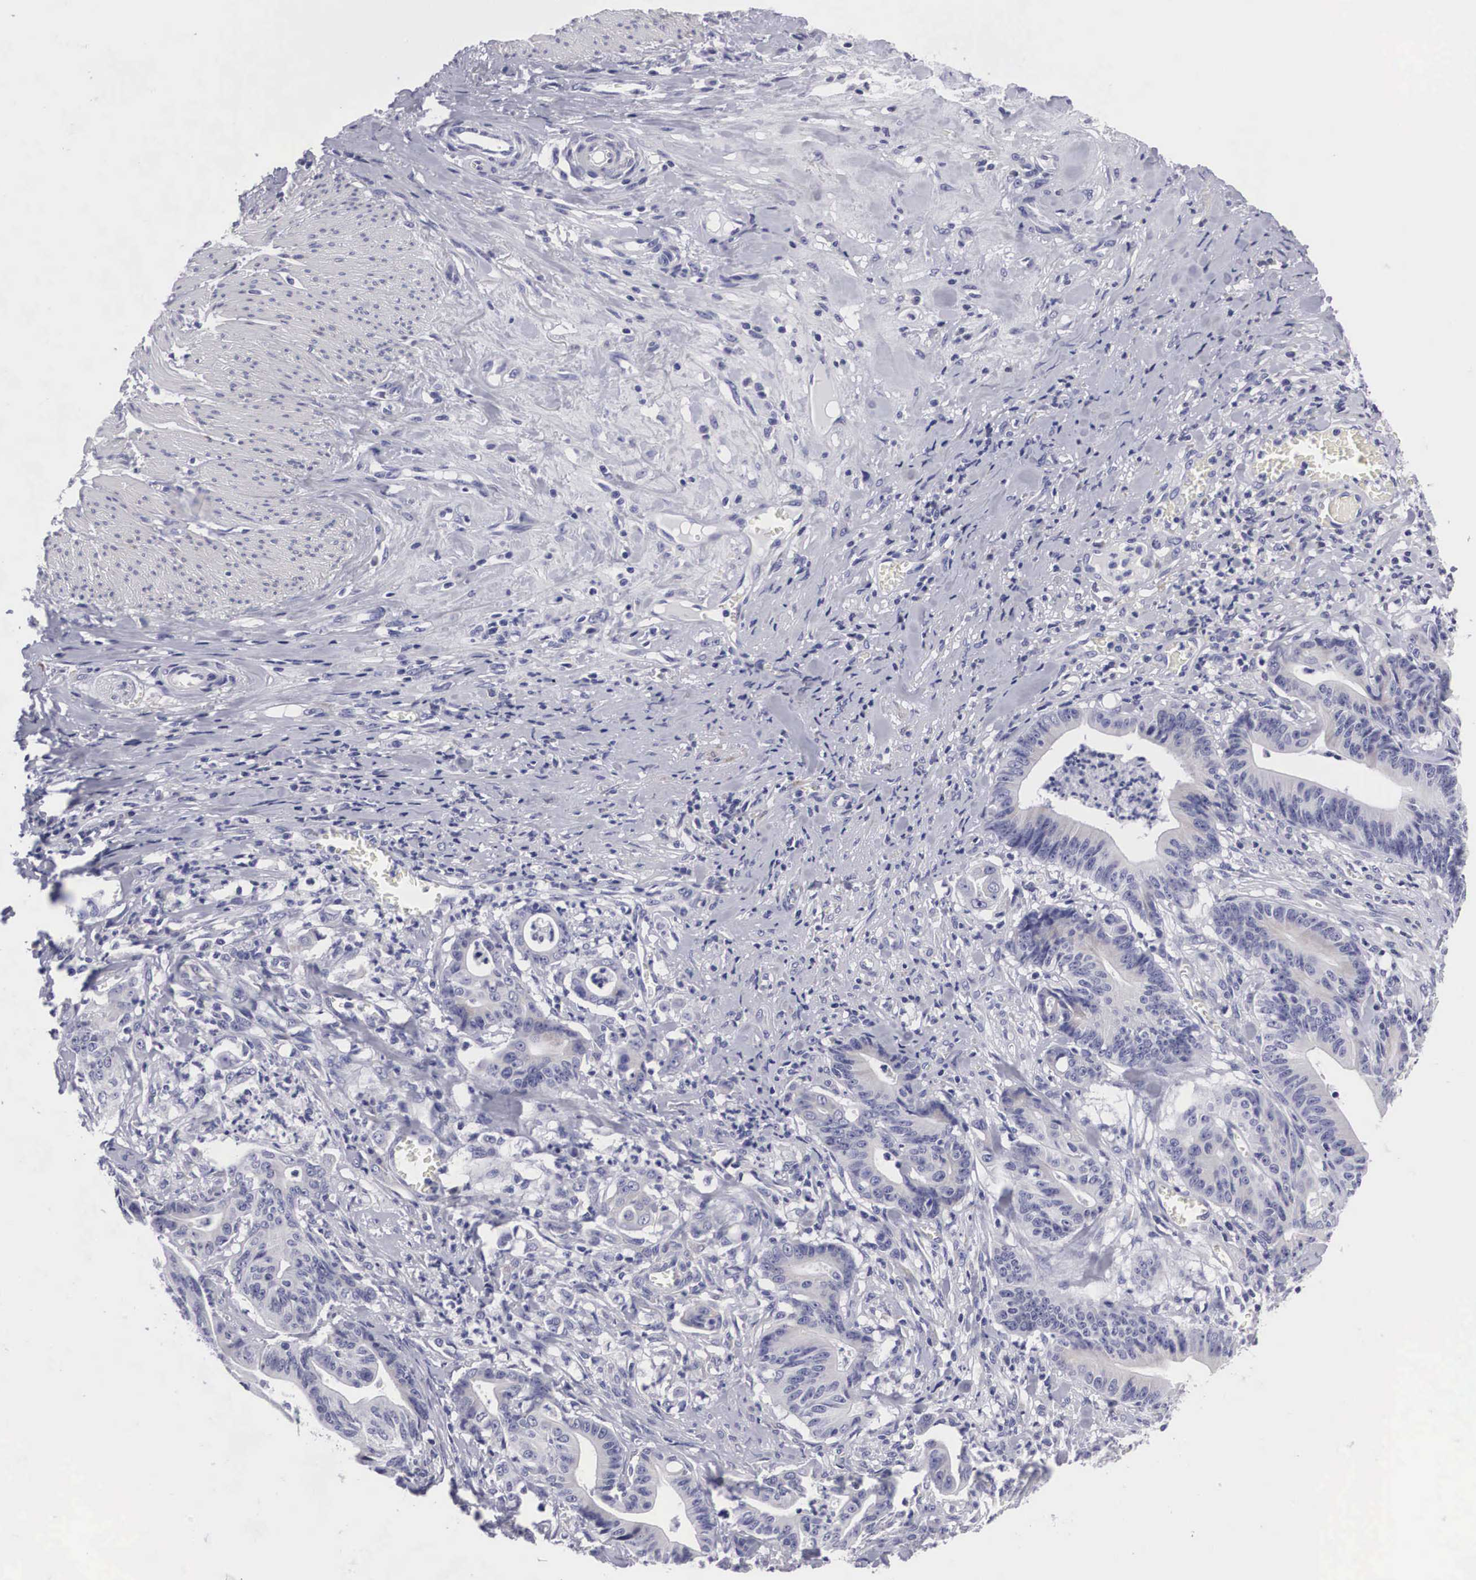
{"staining": {"intensity": "negative", "quantity": "none", "location": "none"}, "tissue": "stomach cancer", "cell_type": "Tumor cells", "image_type": "cancer", "snomed": [{"axis": "morphology", "description": "Adenocarcinoma, NOS"}, {"axis": "topography", "description": "Stomach, lower"}], "caption": "Tumor cells are negative for brown protein staining in stomach cancer (adenocarcinoma).", "gene": "ARMCX3", "patient": {"sex": "female", "age": 86}}